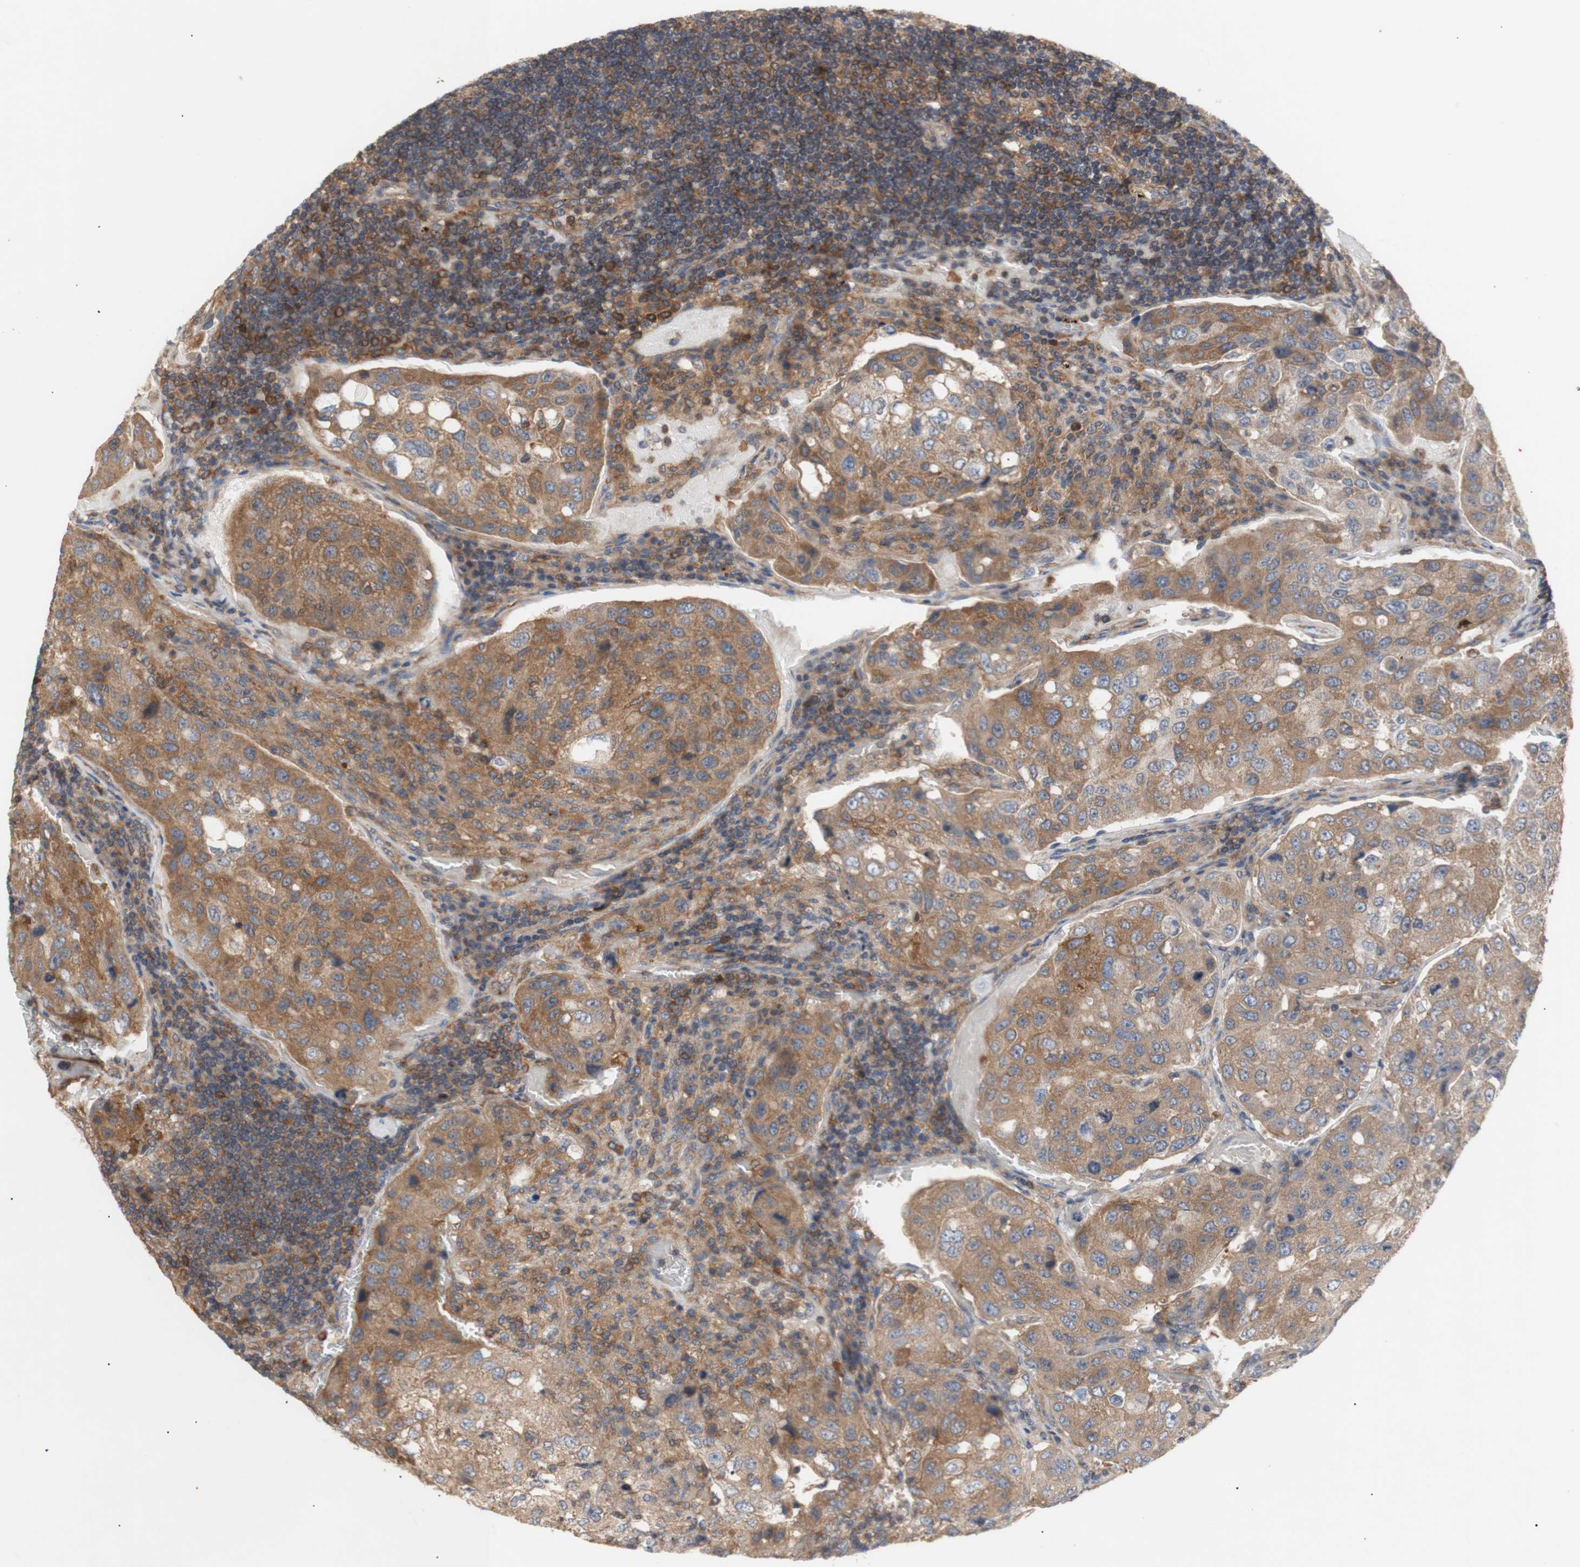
{"staining": {"intensity": "moderate", "quantity": ">75%", "location": "cytoplasmic/membranous"}, "tissue": "urothelial cancer", "cell_type": "Tumor cells", "image_type": "cancer", "snomed": [{"axis": "morphology", "description": "Urothelial carcinoma, High grade"}, {"axis": "topography", "description": "Lymph node"}, {"axis": "topography", "description": "Urinary bladder"}], "caption": "Immunohistochemistry staining of urothelial cancer, which displays medium levels of moderate cytoplasmic/membranous staining in about >75% of tumor cells indicating moderate cytoplasmic/membranous protein expression. The staining was performed using DAB (brown) for protein detection and nuclei were counterstained in hematoxylin (blue).", "gene": "IKBKG", "patient": {"sex": "male", "age": 51}}